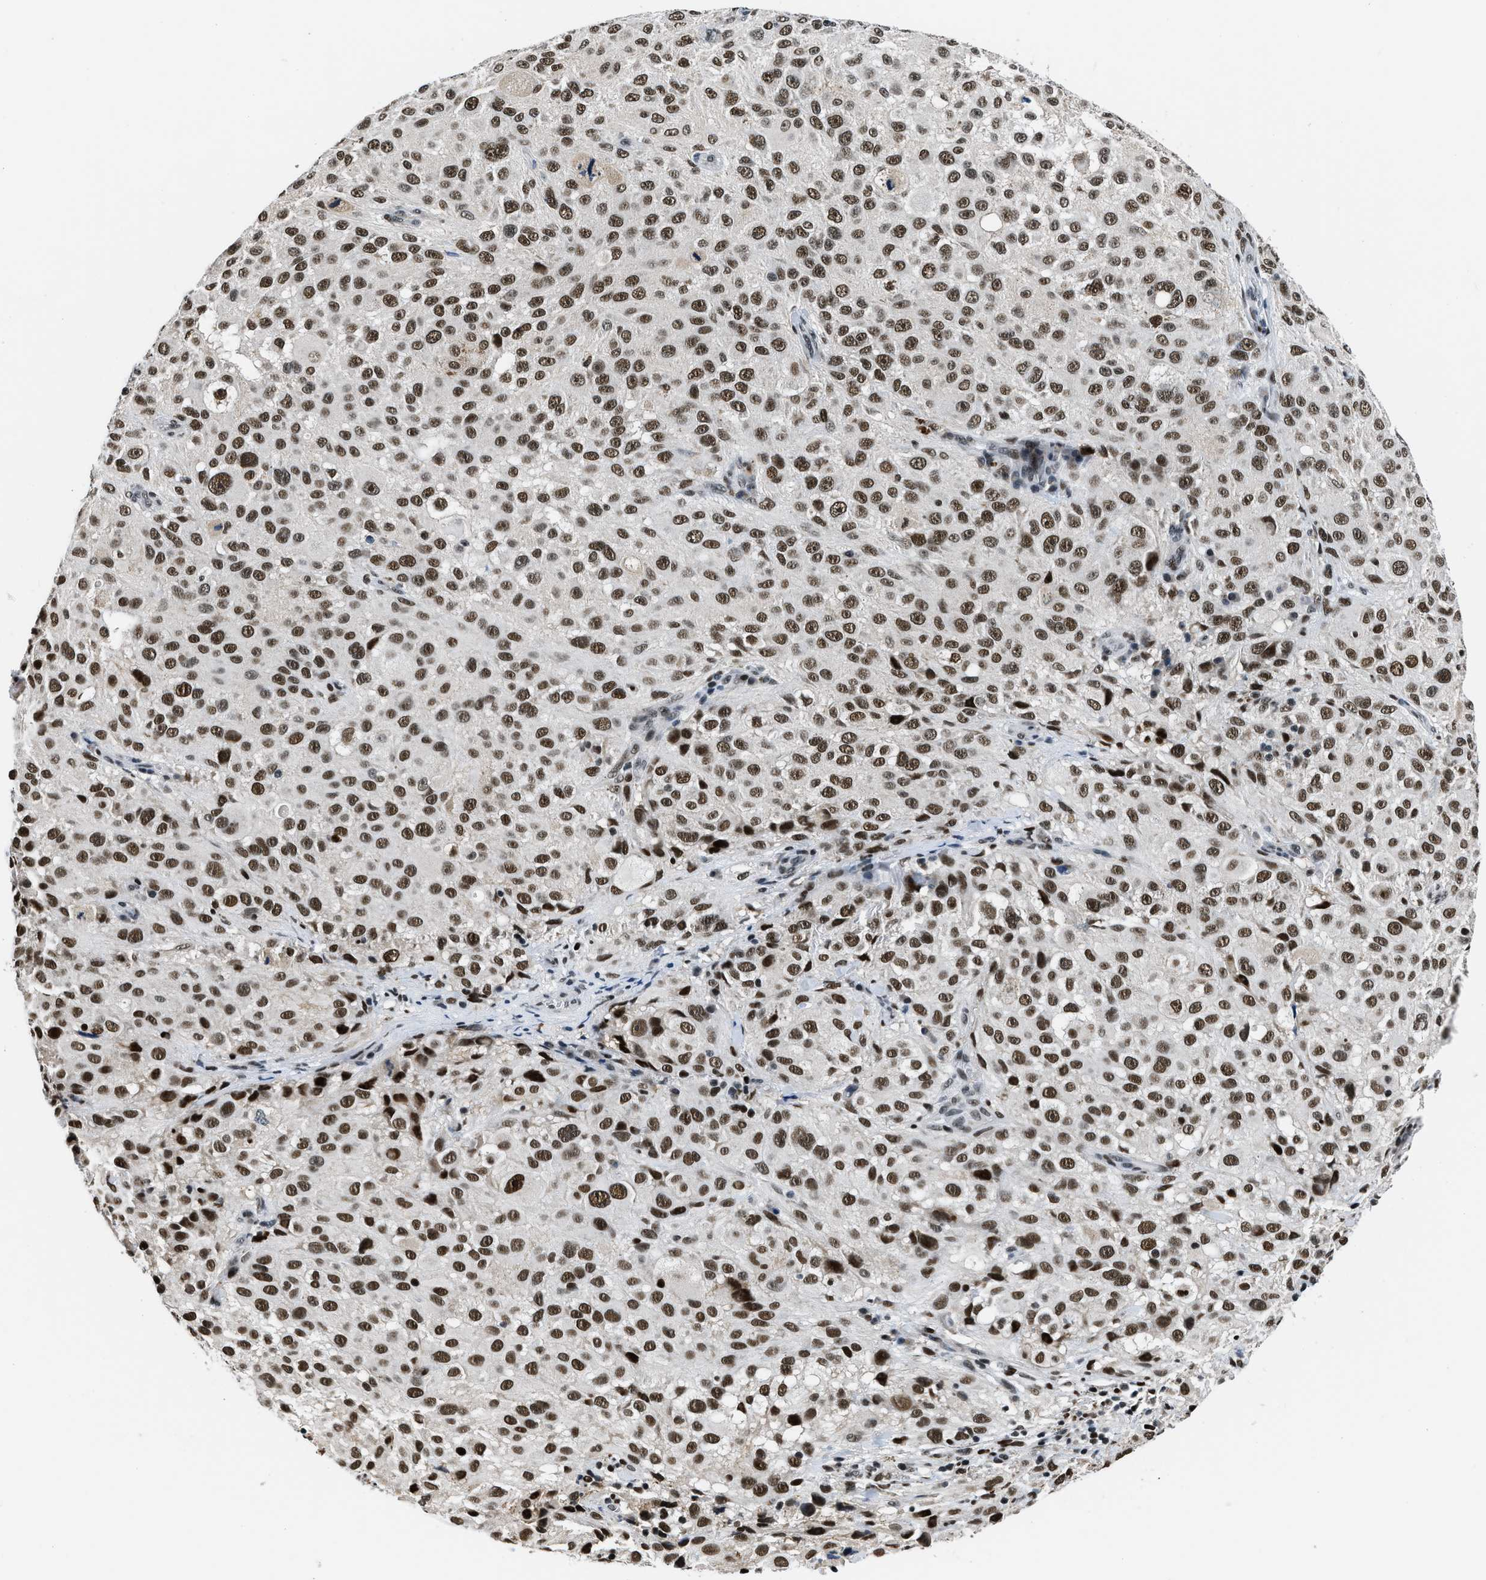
{"staining": {"intensity": "strong", "quantity": ">75%", "location": "nuclear"}, "tissue": "melanoma", "cell_type": "Tumor cells", "image_type": "cancer", "snomed": [{"axis": "morphology", "description": "Necrosis, NOS"}, {"axis": "morphology", "description": "Malignant melanoma, NOS"}, {"axis": "topography", "description": "Skin"}], "caption": "The histopathology image shows a brown stain indicating the presence of a protein in the nuclear of tumor cells in malignant melanoma. The protein of interest is shown in brown color, while the nuclei are stained blue.", "gene": "KDM3B", "patient": {"sex": "female", "age": 87}}